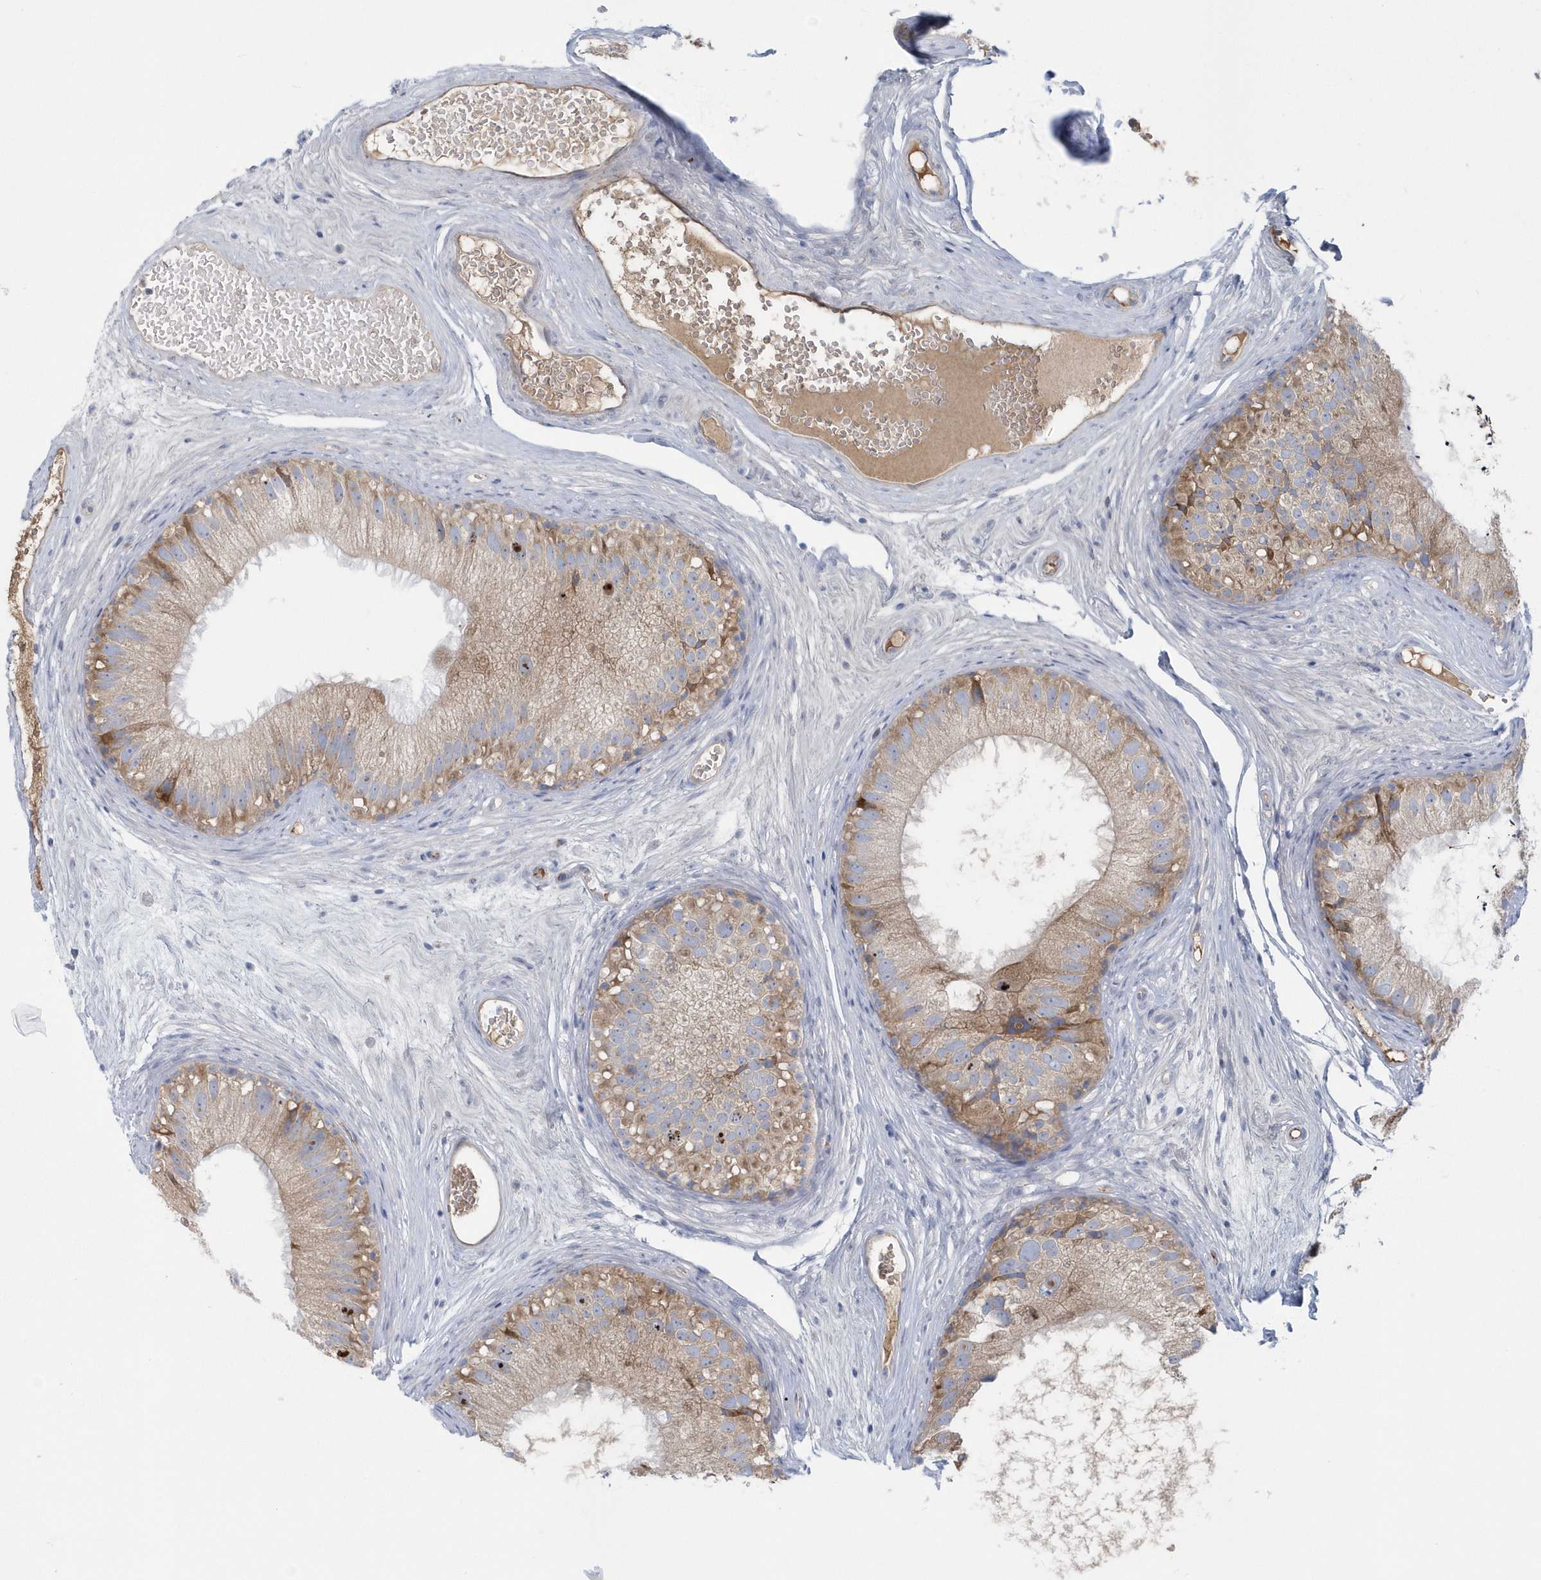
{"staining": {"intensity": "weak", "quantity": "25%-75%", "location": "cytoplasmic/membranous"}, "tissue": "epididymis", "cell_type": "Glandular cells", "image_type": "normal", "snomed": [{"axis": "morphology", "description": "Normal tissue, NOS"}, {"axis": "topography", "description": "Epididymis"}], "caption": "Epididymis stained with immunohistochemistry (IHC) demonstrates weak cytoplasmic/membranous staining in approximately 25%-75% of glandular cells.", "gene": "SPATA18", "patient": {"sex": "male", "age": 77}}